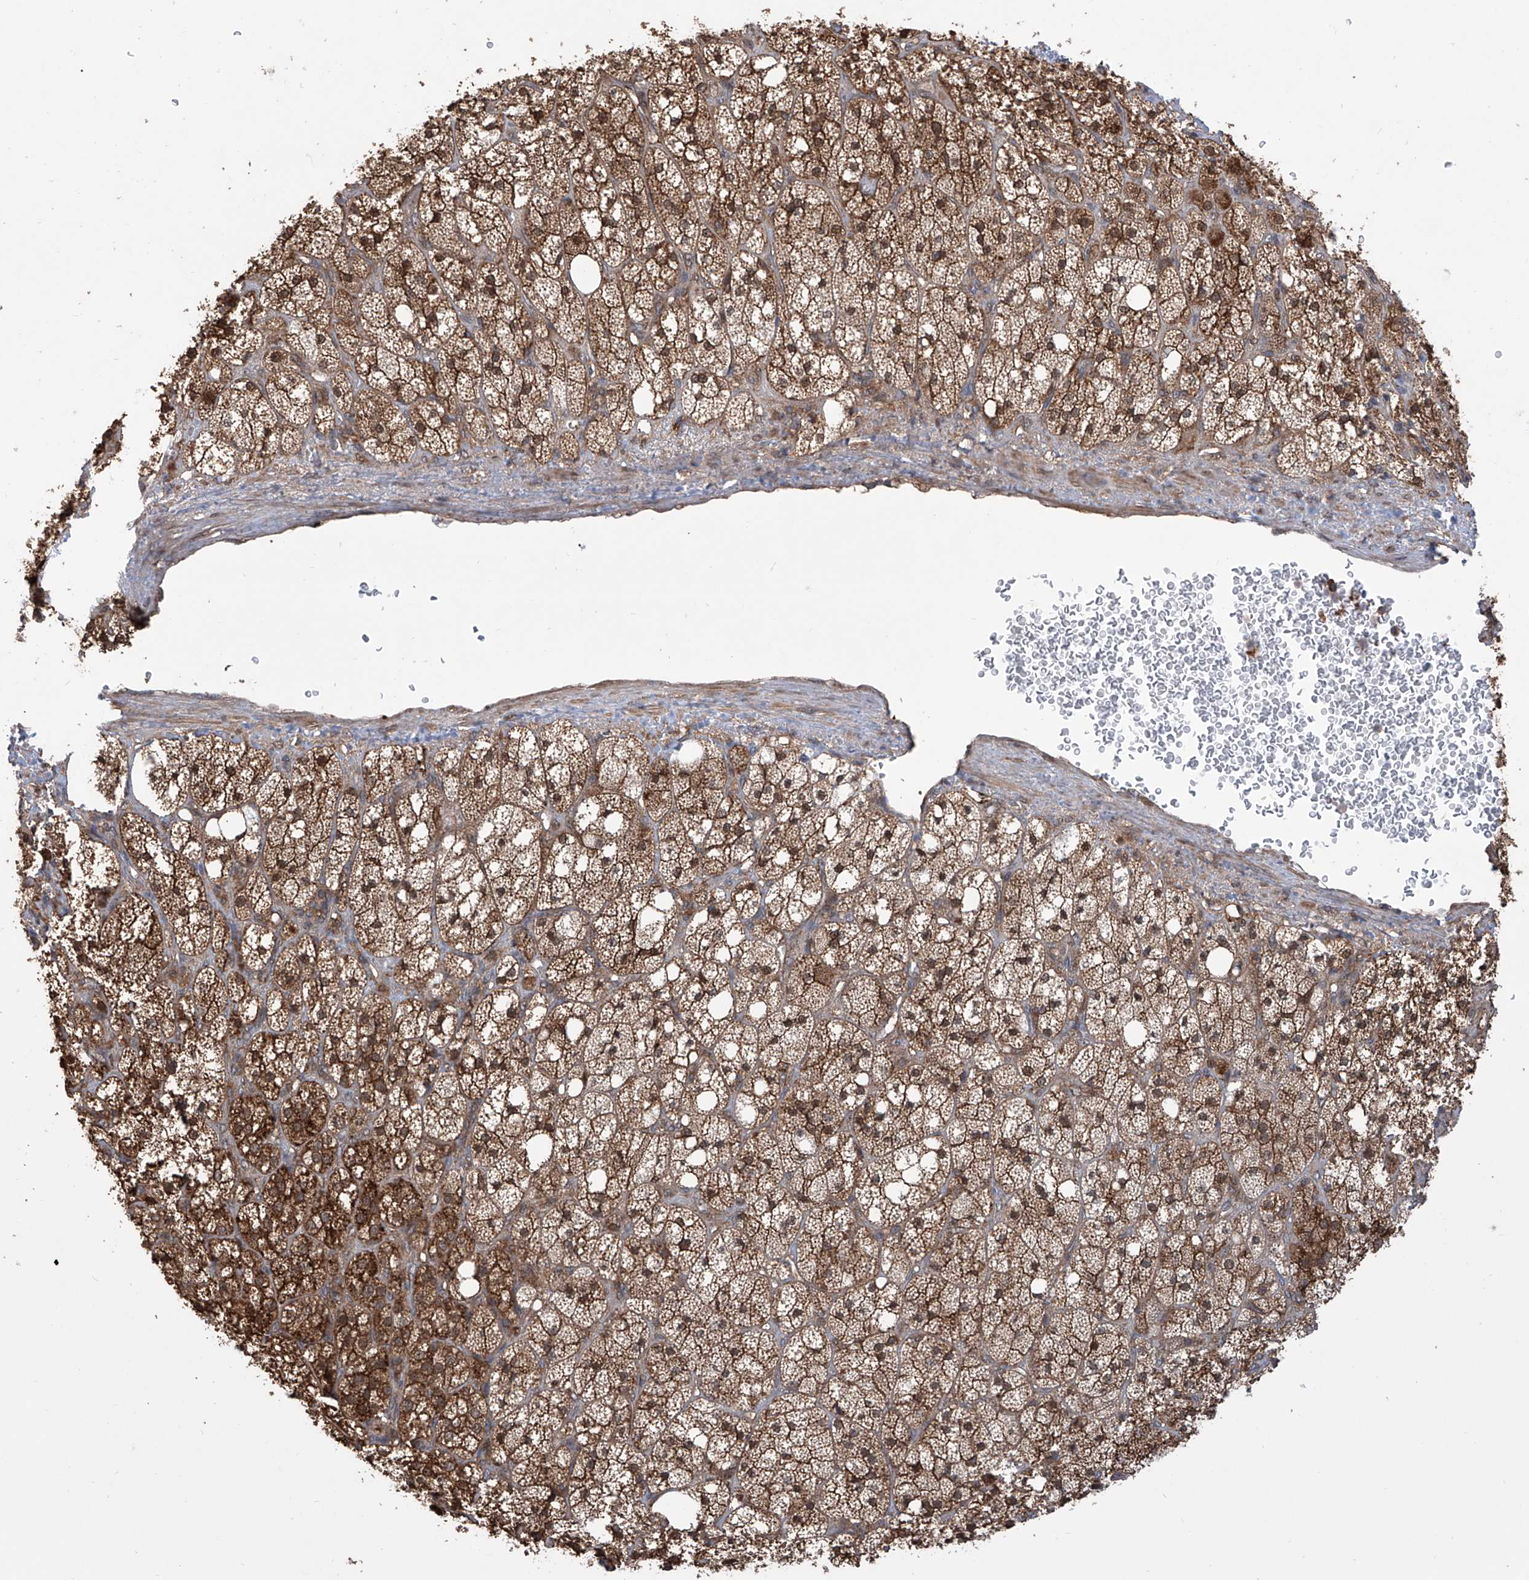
{"staining": {"intensity": "moderate", "quantity": ">75%", "location": "cytoplasmic/membranous,nuclear"}, "tissue": "adrenal gland", "cell_type": "Glandular cells", "image_type": "normal", "snomed": [{"axis": "morphology", "description": "Normal tissue, NOS"}, {"axis": "topography", "description": "Adrenal gland"}], "caption": "This micrograph exhibits immunohistochemistry staining of benign human adrenal gland, with medium moderate cytoplasmic/membranous,nuclear positivity in about >75% of glandular cells.", "gene": "HOXC8", "patient": {"sex": "male", "age": 61}}